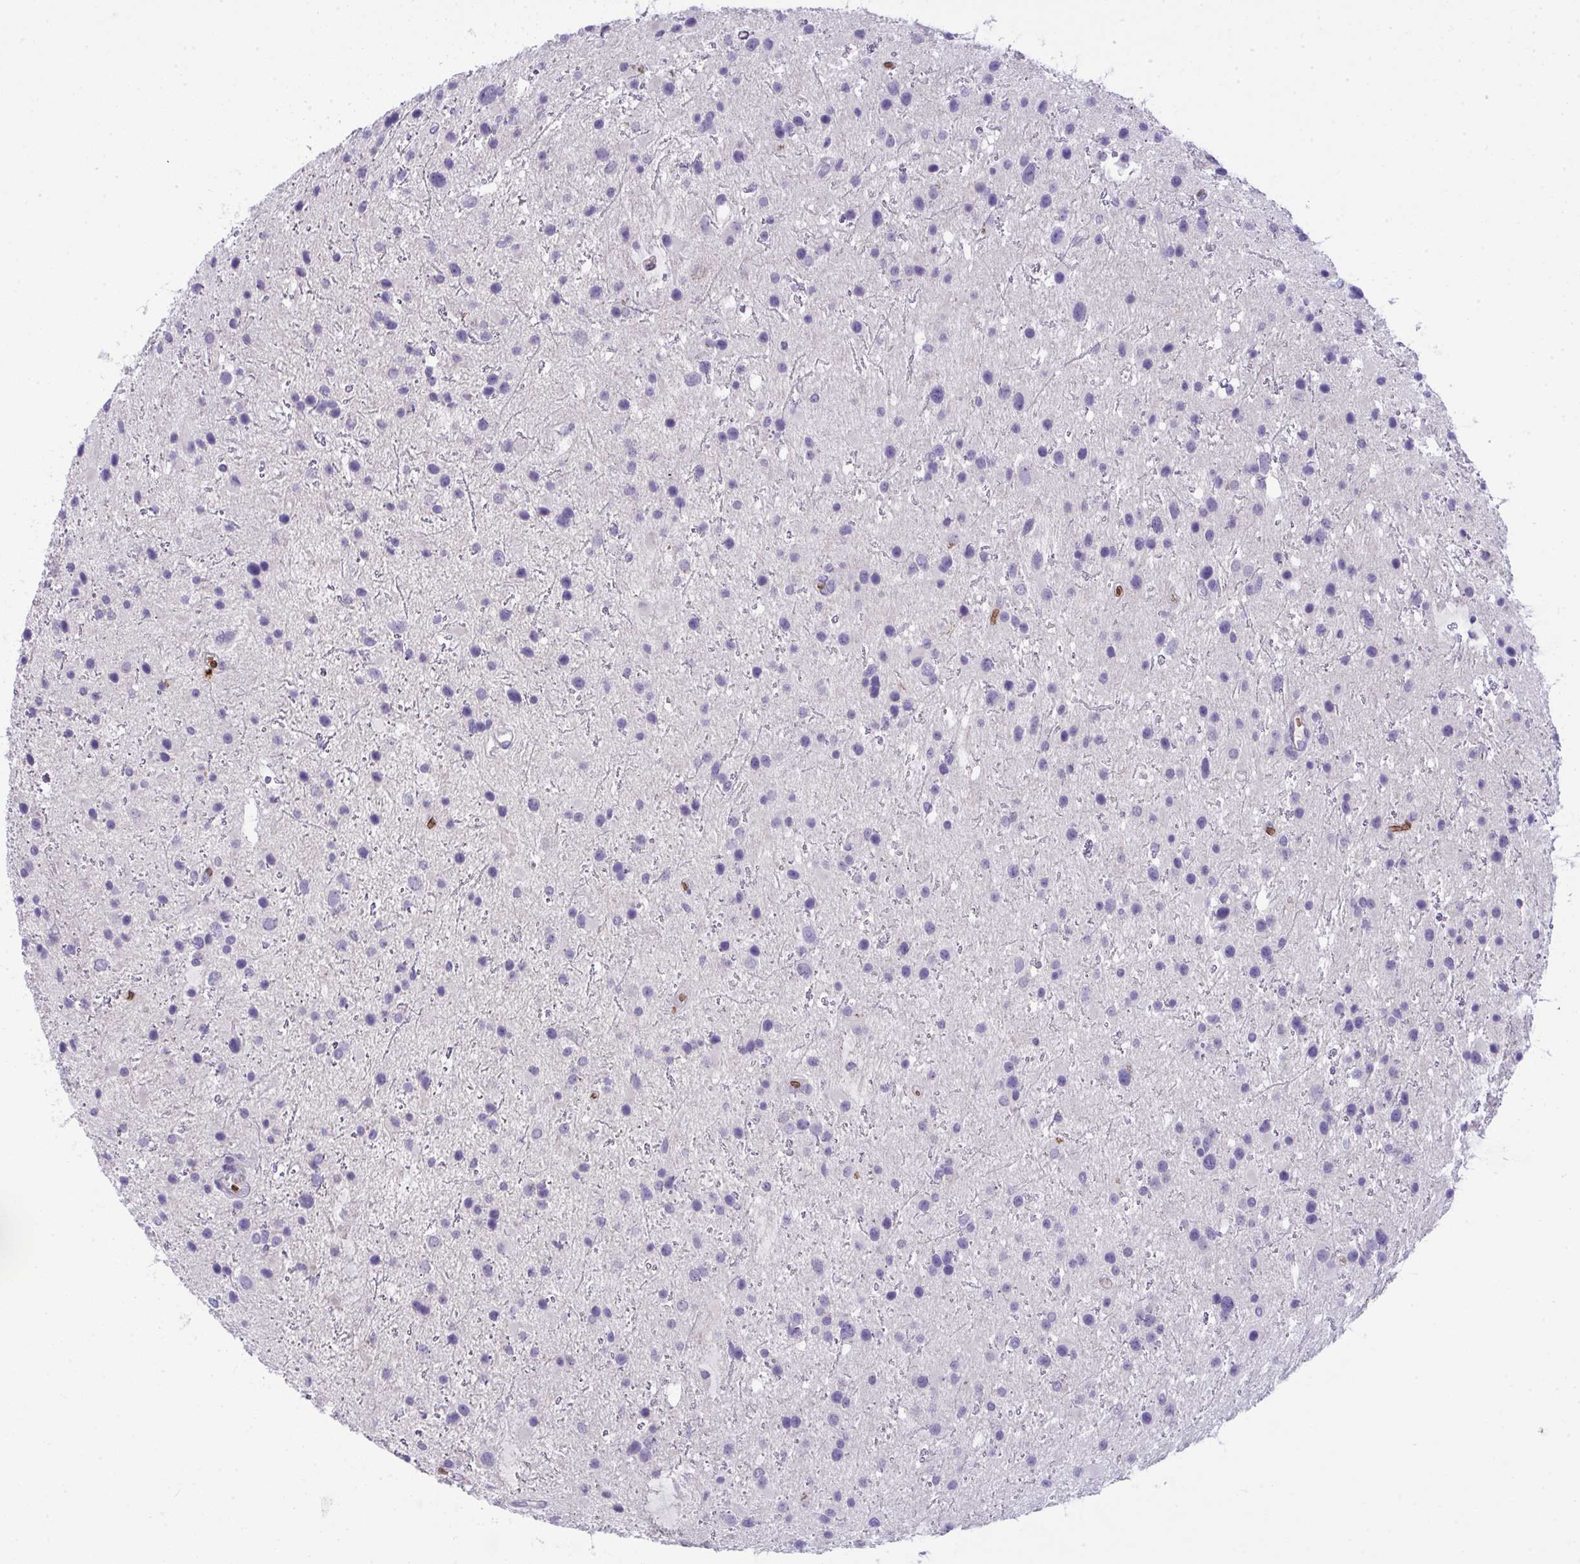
{"staining": {"intensity": "negative", "quantity": "none", "location": "none"}, "tissue": "glioma", "cell_type": "Tumor cells", "image_type": "cancer", "snomed": [{"axis": "morphology", "description": "Glioma, malignant, Low grade"}, {"axis": "topography", "description": "Brain"}], "caption": "Immunohistochemistry micrograph of glioma stained for a protein (brown), which demonstrates no staining in tumor cells.", "gene": "SPTB", "patient": {"sex": "female", "age": 32}}